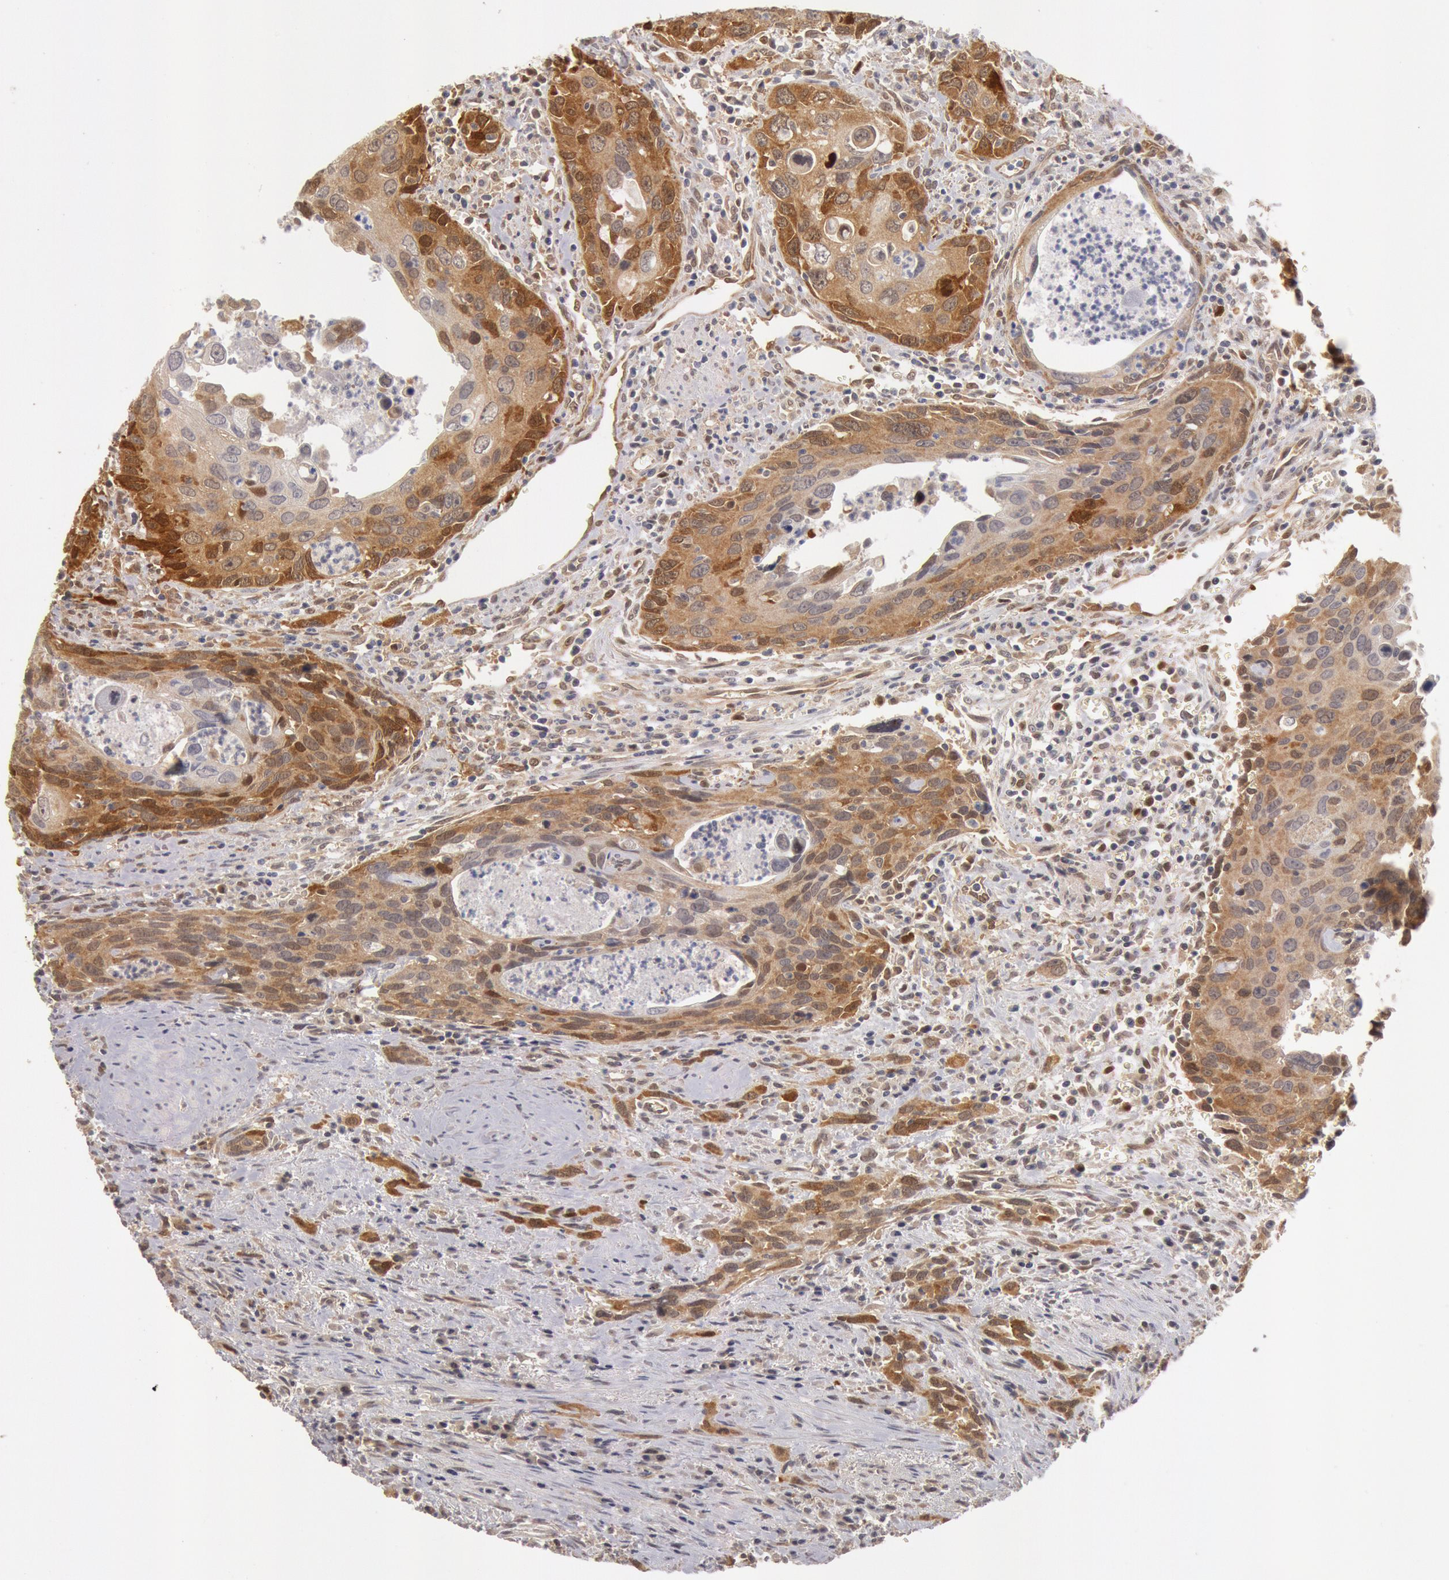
{"staining": {"intensity": "weak", "quantity": "25%-75%", "location": "cytoplasmic/membranous,nuclear"}, "tissue": "urothelial cancer", "cell_type": "Tumor cells", "image_type": "cancer", "snomed": [{"axis": "morphology", "description": "Urothelial carcinoma, High grade"}, {"axis": "topography", "description": "Urinary bladder"}], "caption": "Protein expression analysis of urothelial cancer demonstrates weak cytoplasmic/membranous and nuclear expression in approximately 25%-75% of tumor cells.", "gene": "DNAJA1", "patient": {"sex": "male", "age": 71}}